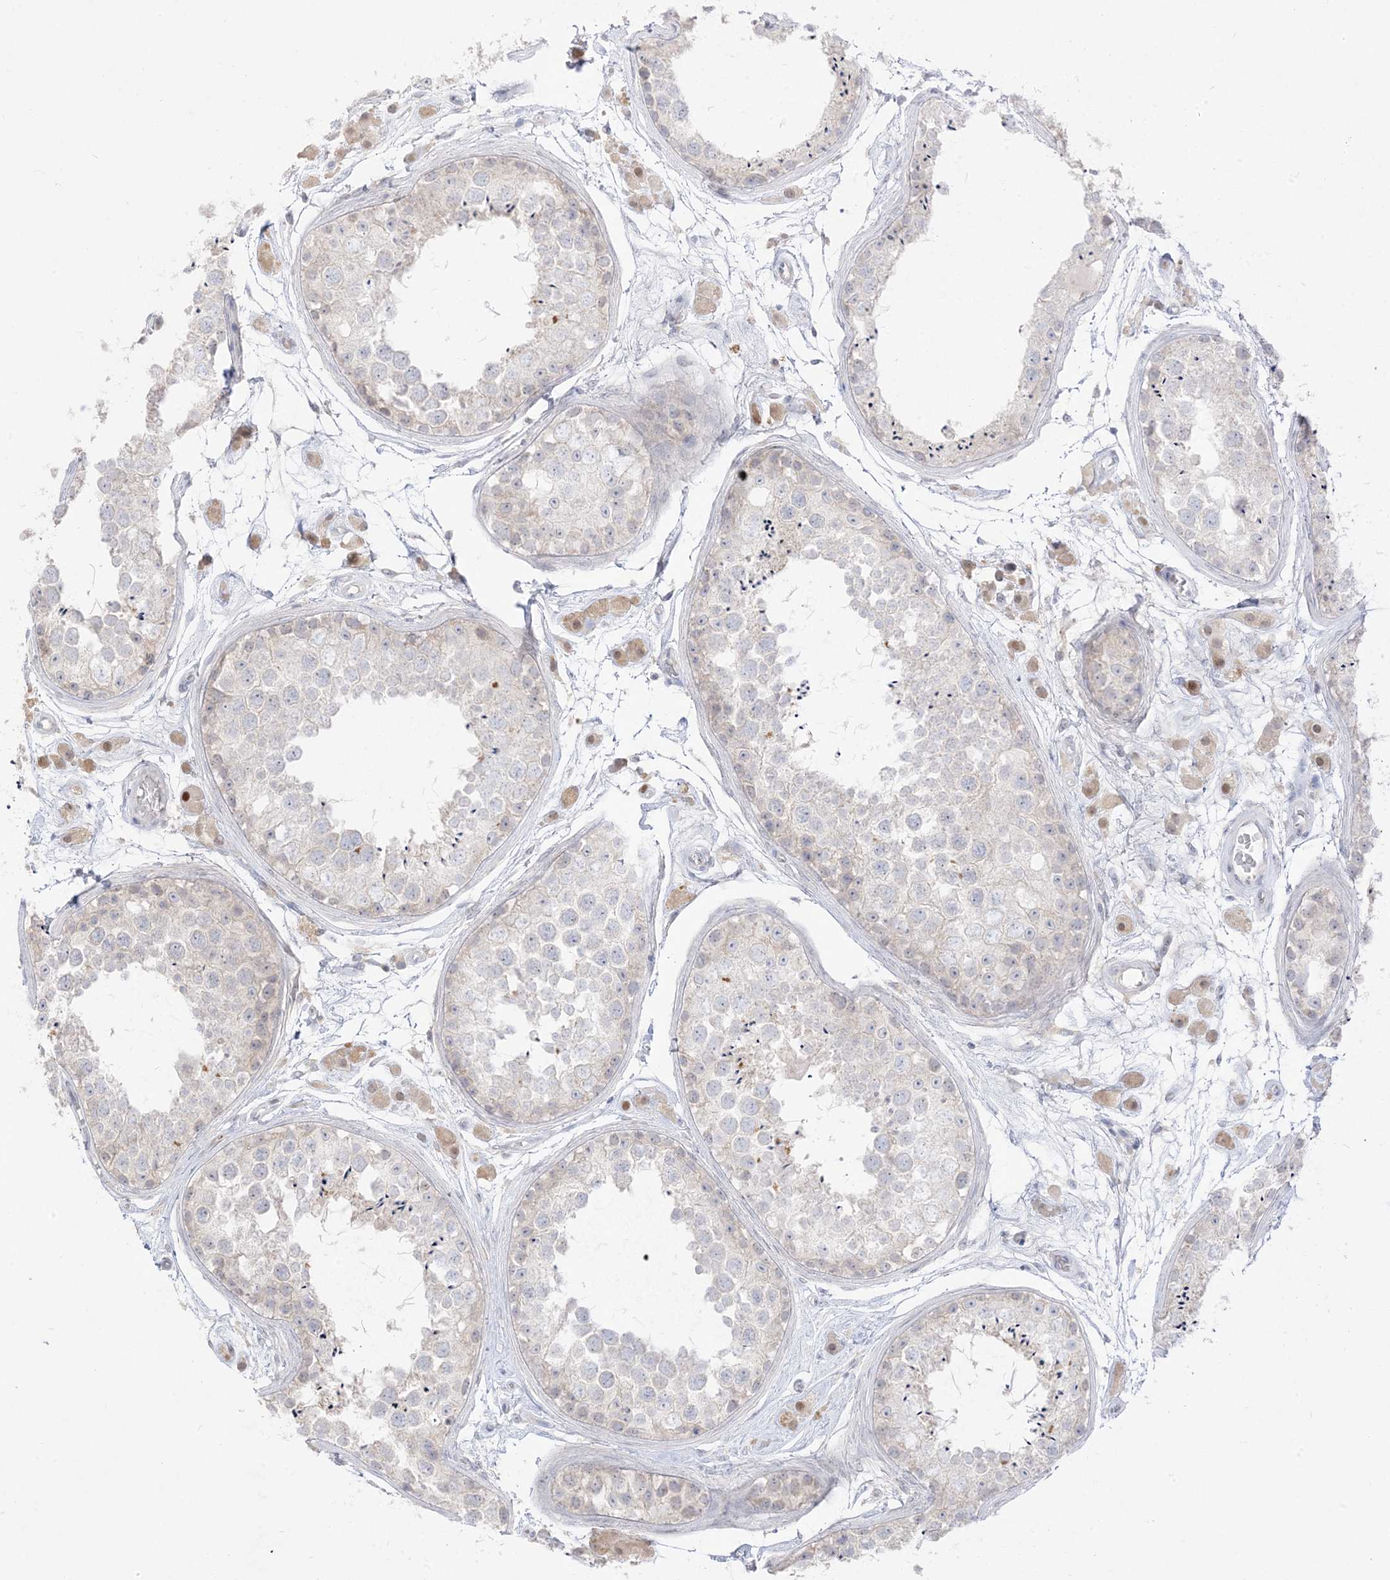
{"staining": {"intensity": "negative", "quantity": "none", "location": "none"}, "tissue": "testis", "cell_type": "Cells in seminiferous ducts", "image_type": "normal", "snomed": [{"axis": "morphology", "description": "Normal tissue, NOS"}, {"axis": "topography", "description": "Testis"}], "caption": "Micrograph shows no protein positivity in cells in seminiferous ducts of benign testis. (DAB IHC with hematoxylin counter stain).", "gene": "LOXL3", "patient": {"sex": "male", "age": 25}}